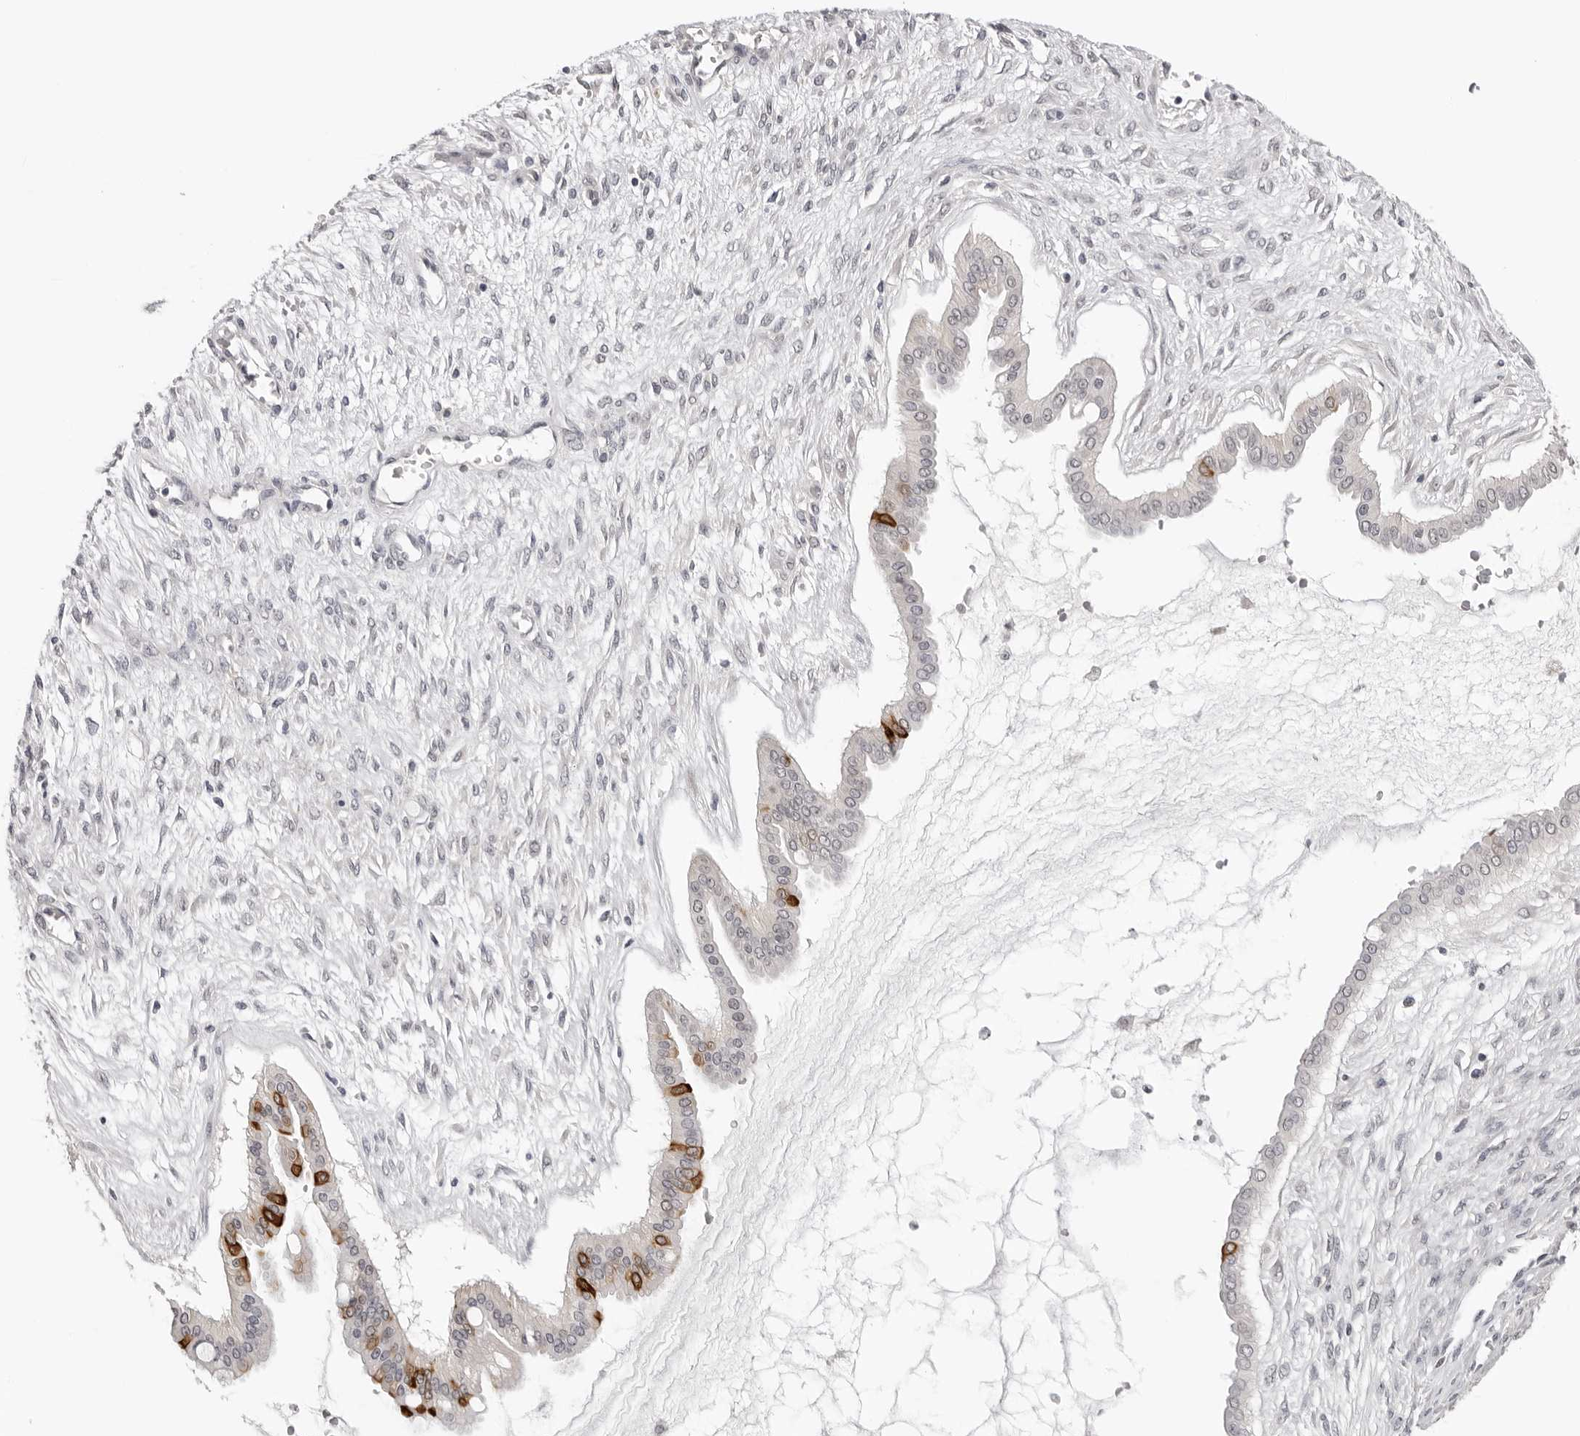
{"staining": {"intensity": "strong", "quantity": "<25%", "location": "cytoplasmic/membranous"}, "tissue": "ovarian cancer", "cell_type": "Tumor cells", "image_type": "cancer", "snomed": [{"axis": "morphology", "description": "Cystadenocarcinoma, mucinous, NOS"}, {"axis": "topography", "description": "Ovary"}], "caption": "This image shows mucinous cystadenocarcinoma (ovarian) stained with IHC to label a protein in brown. The cytoplasmic/membranous of tumor cells show strong positivity for the protein. Nuclei are counter-stained blue.", "gene": "PRUNE1", "patient": {"sex": "female", "age": 73}}